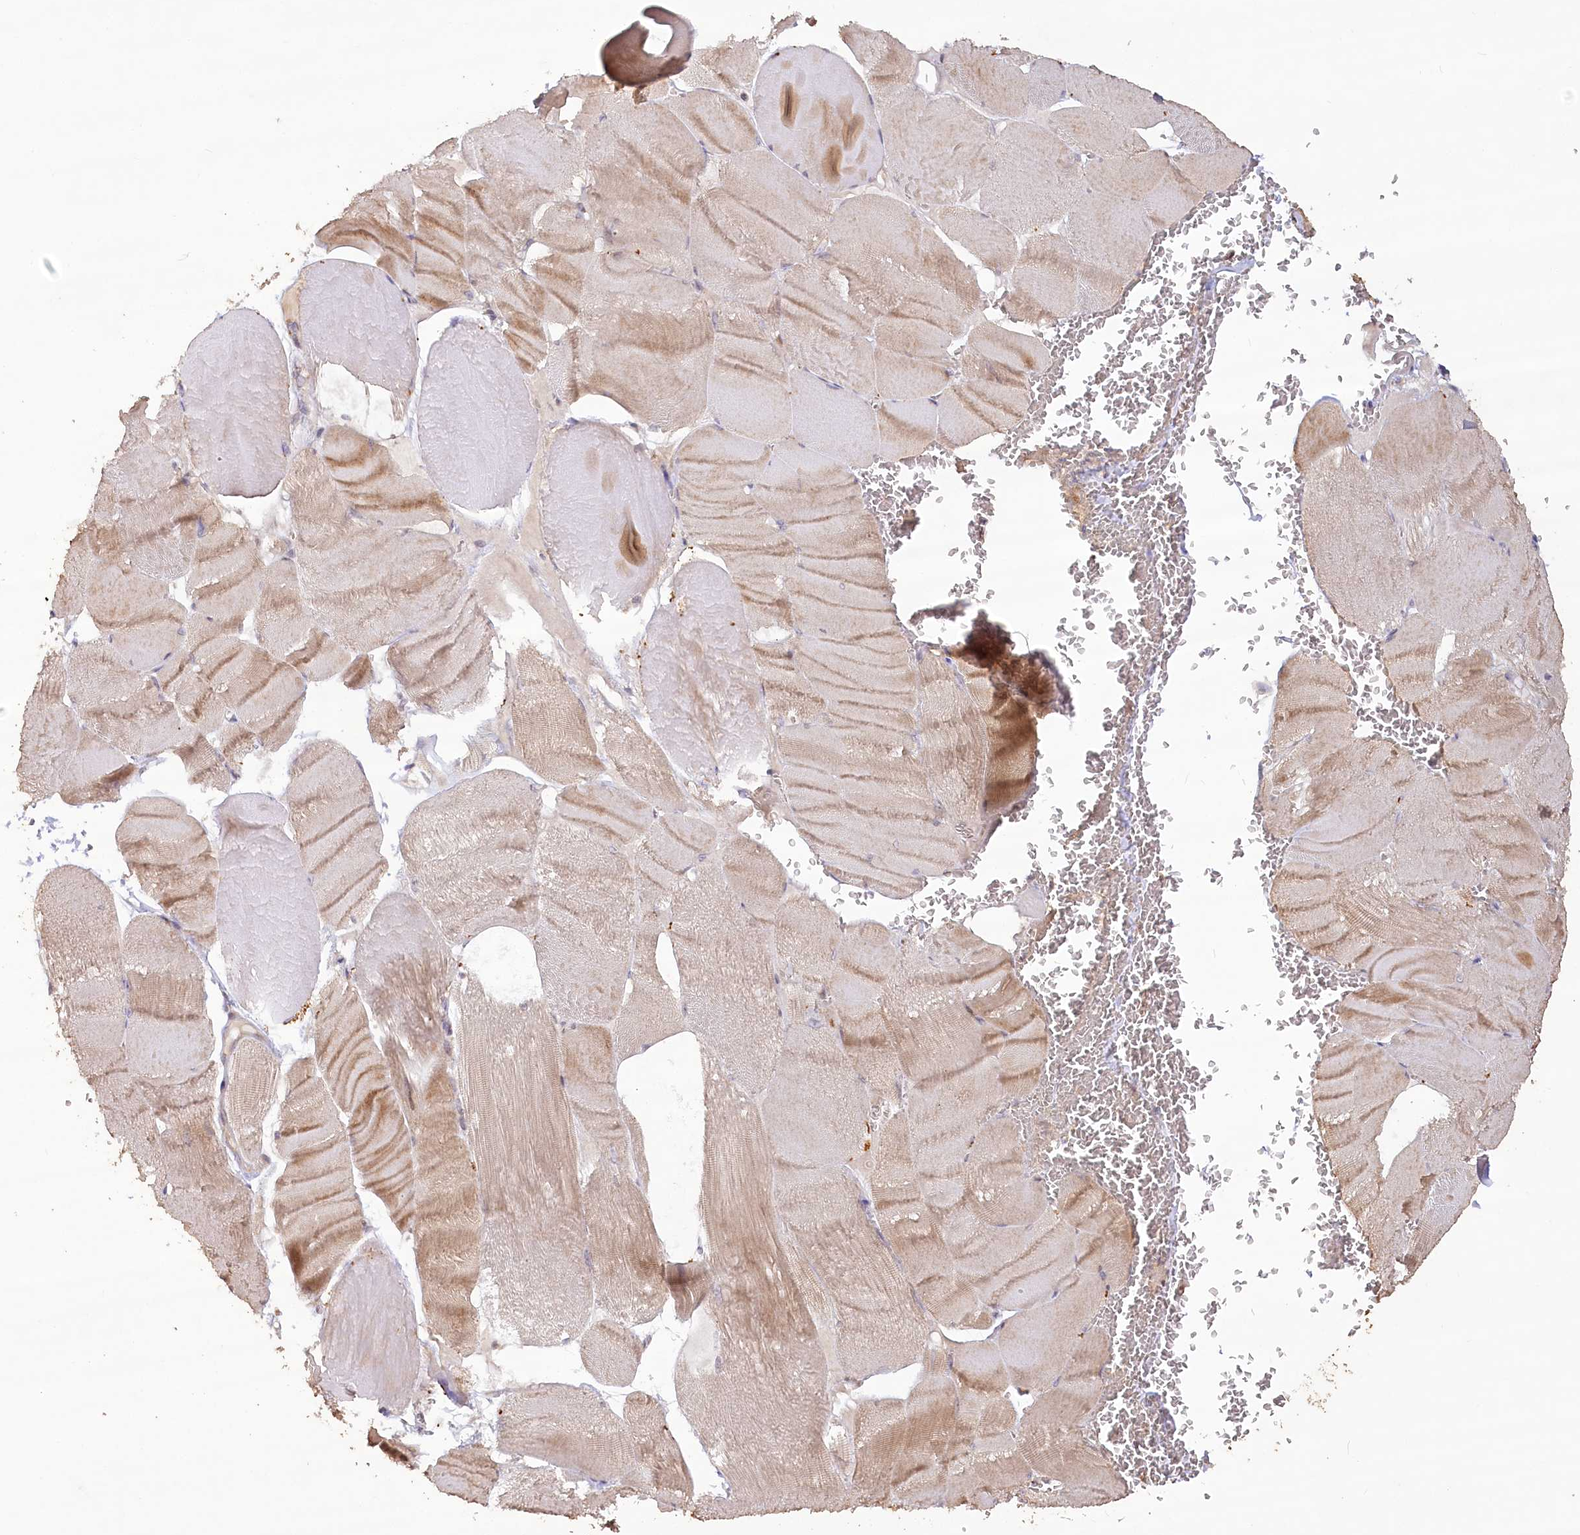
{"staining": {"intensity": "moderate", "quantity": "25%-75%", "location": "cytoplasmic/membranous"}, "tissue": "skeletal muscle", "cell_type": "Myocytes", "image_type": "normal", "snomed": [{"axis": "morphology", "description": "Normal tissue, NOS"}, {"axis": "morphology", "description": "Basal cell carcinoma"}, {"axis": "topography", "description": "Skeletal muscle"}], "caption": "The photomicrograph demonstrates staining of unremarkable skeletal muscle, revealing moderate cytoplasmic/membranous protein expression (brown color) within myocytes. (IHC, brightfield microscopy, high magnification).", "gene": "IRAK1BP1", "patient": {"sex": "female", "age": 64}}